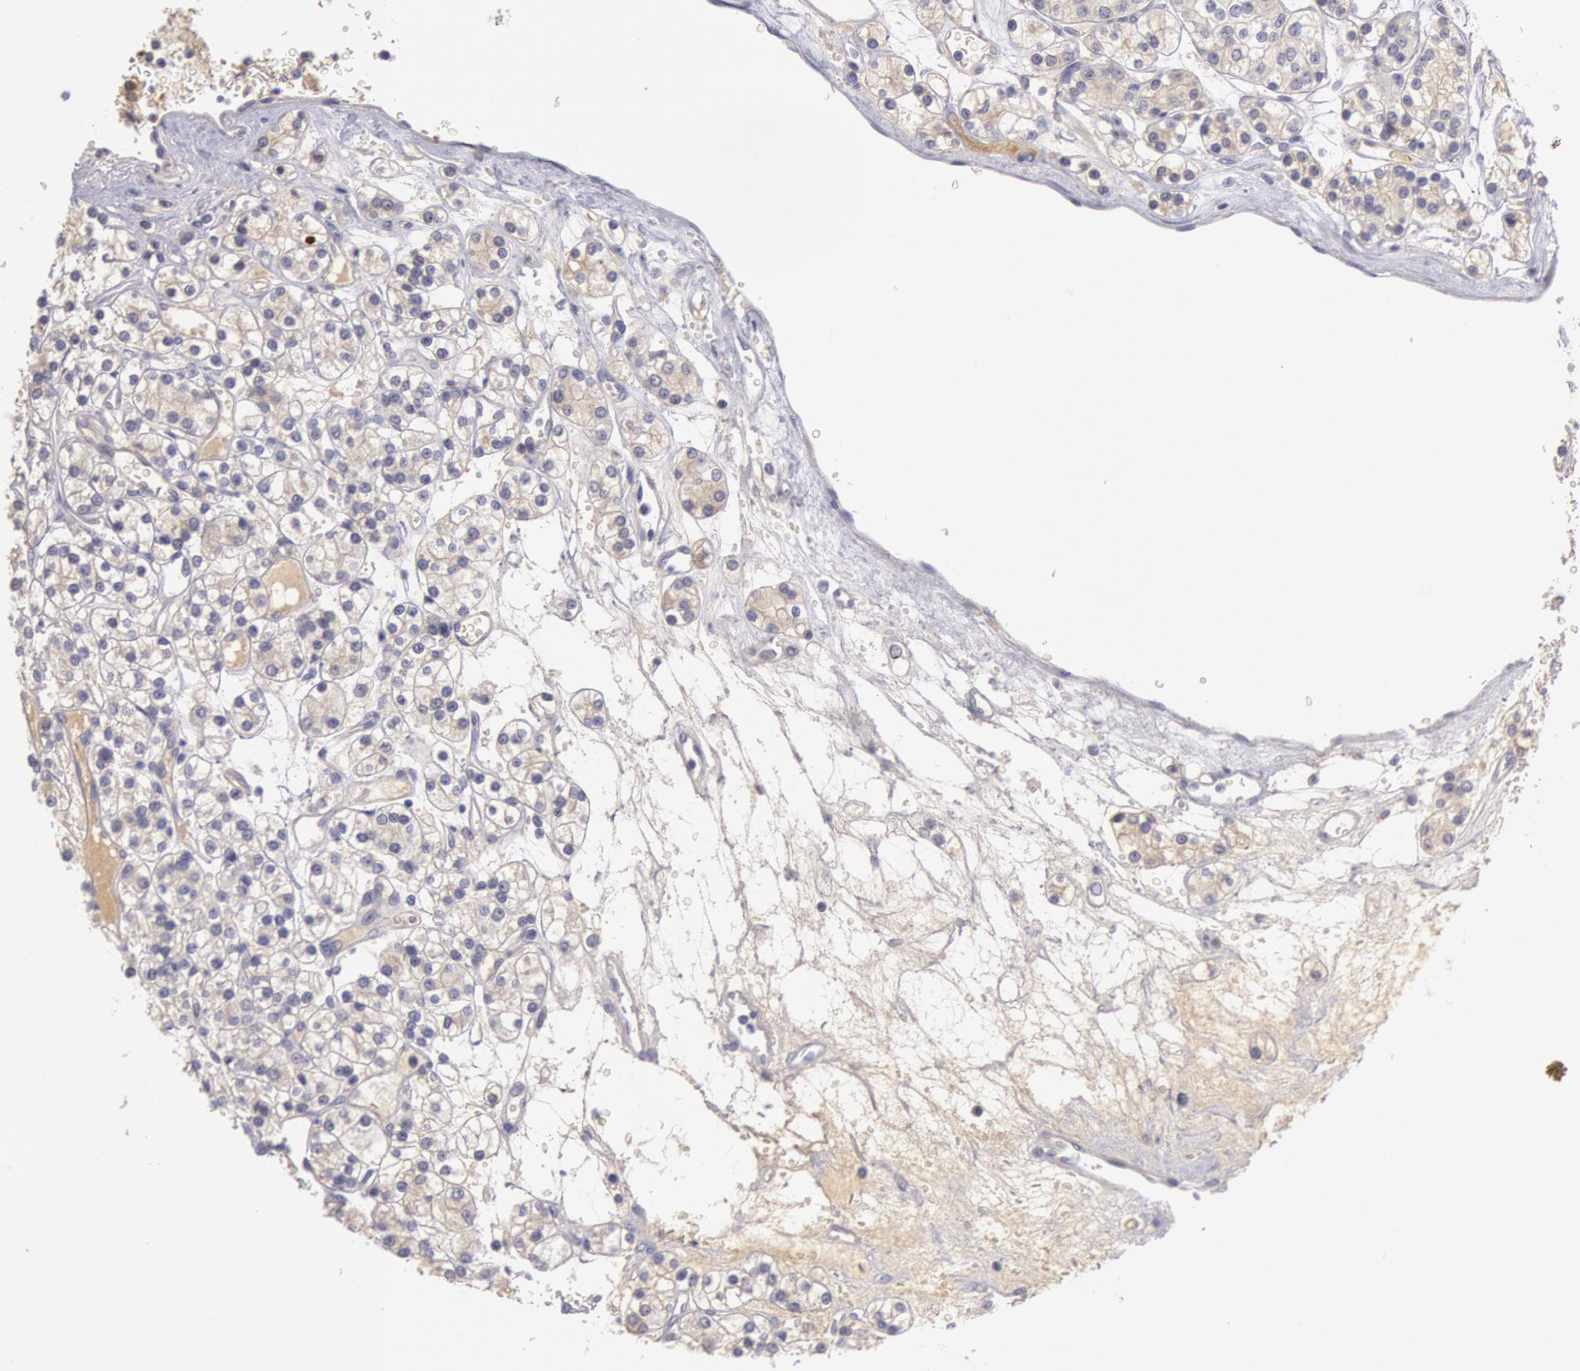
{"staining": {"intensity": "negative", "quantity": "none", "location": "none"}, "tissue": "renal cancer", "cell_type": "Tumor cells", "image_type": "cancer", "snomed": [{"axis": "morphology", "description": "Adenocarcinoma, NOS"}, {"axis": "topography", "description": "Kidney"}], "caption": "There is no significant staining in tumor cells of renal cancer (adenocarcinoma). The staining is performed using DAB brown chromogen with nuclei counter-stained in using hematoxylin.", "gene": "C1R", "patient": {"sex": "female", "age": 62}}